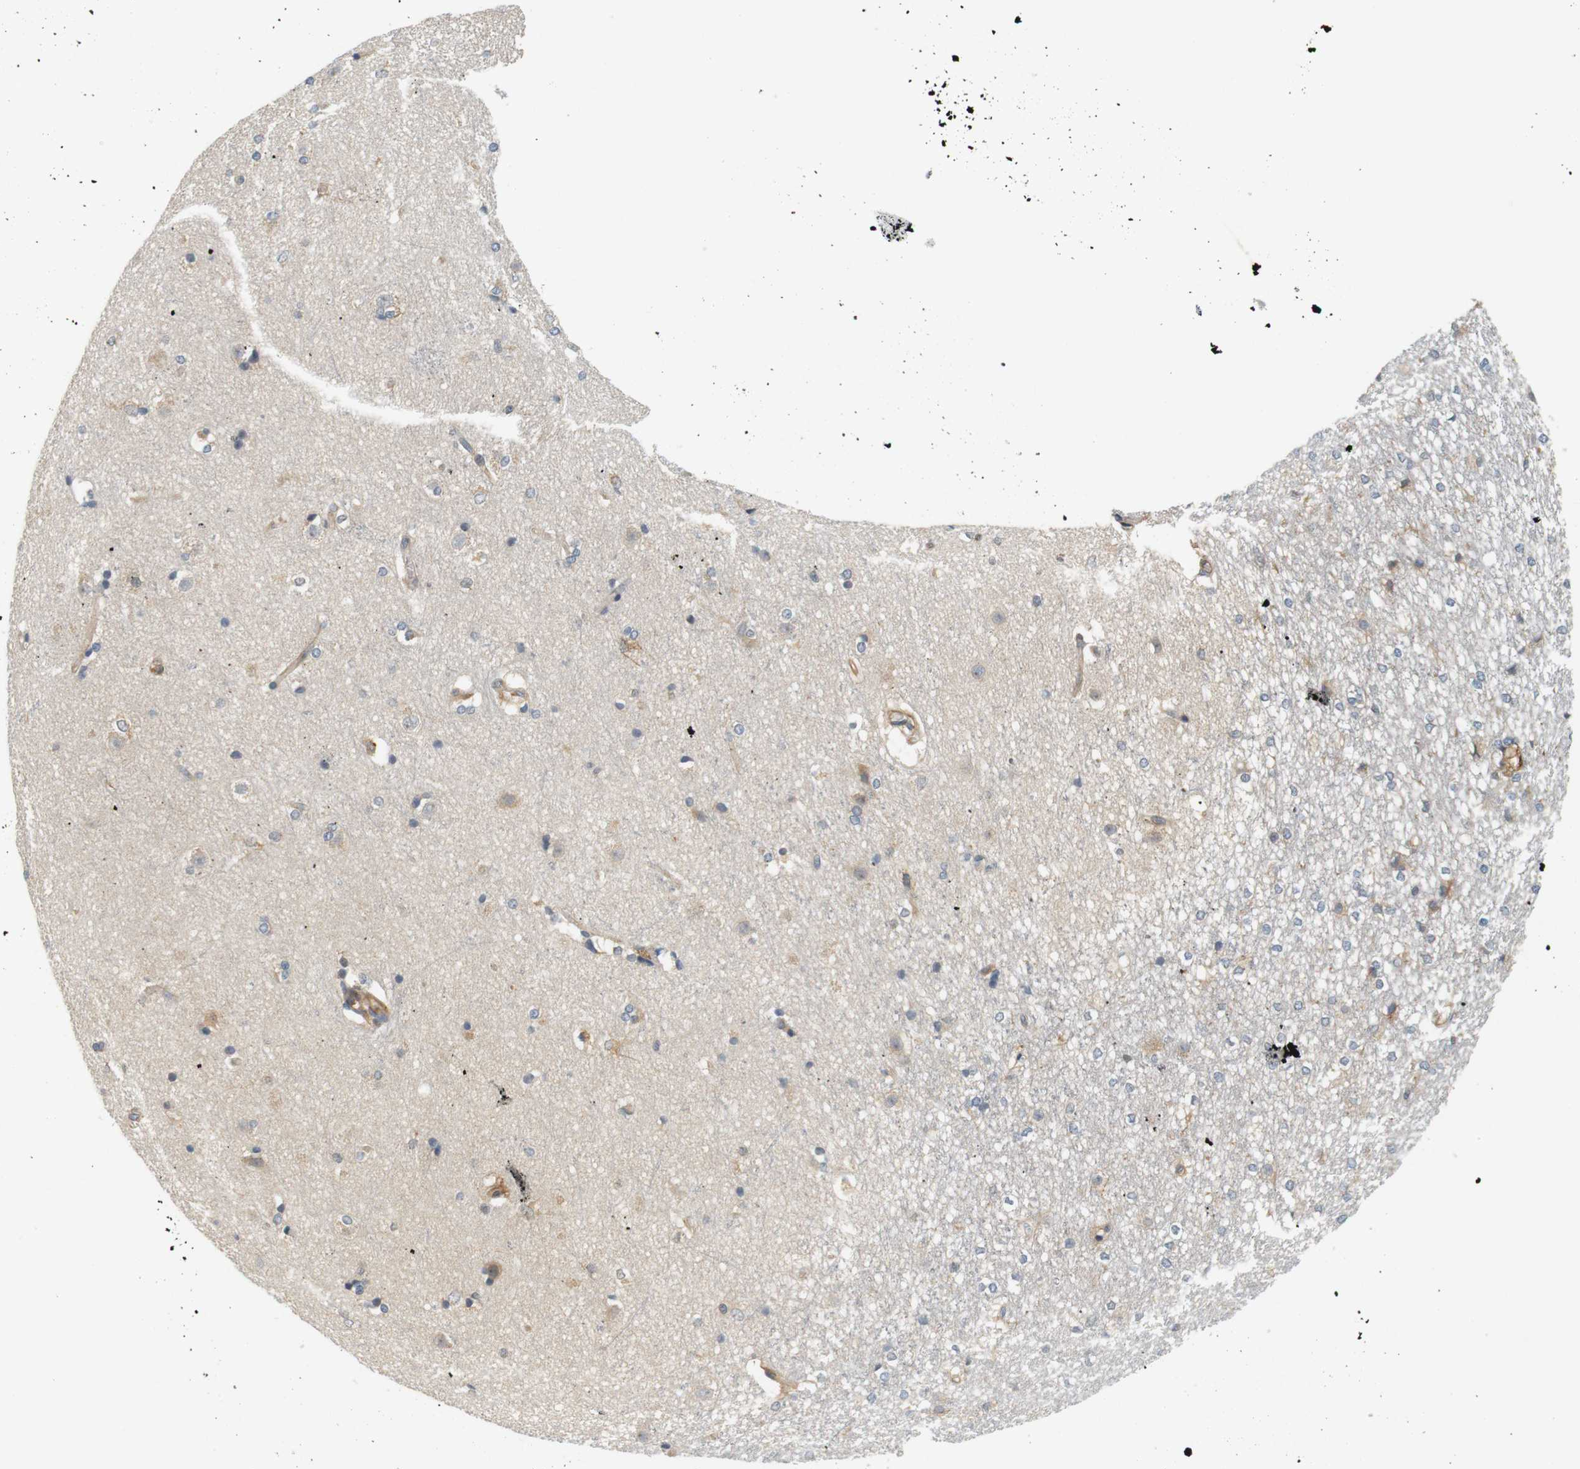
{"staining": {"intensity": "weak", "quantity": "25%-75%", "location": "cytoplasmic/membranous"}, "tissue": "caudate", "cell_type": "Glial cells", "image_type": "normal", "snomed": [{"axis": "morphology", "description": "Normal tissue, NOS"}, {"axis": "topography", "description": "Lateral ventricle wall"}], "caption": "Immunohistochemical staining of benign caudate exhibits weak cytoplasmic/membranous protein staining in about 25%-75% of glial cells.", "gene": "SH3GLB1", "patient": {"sex": "female", "age": 19}}